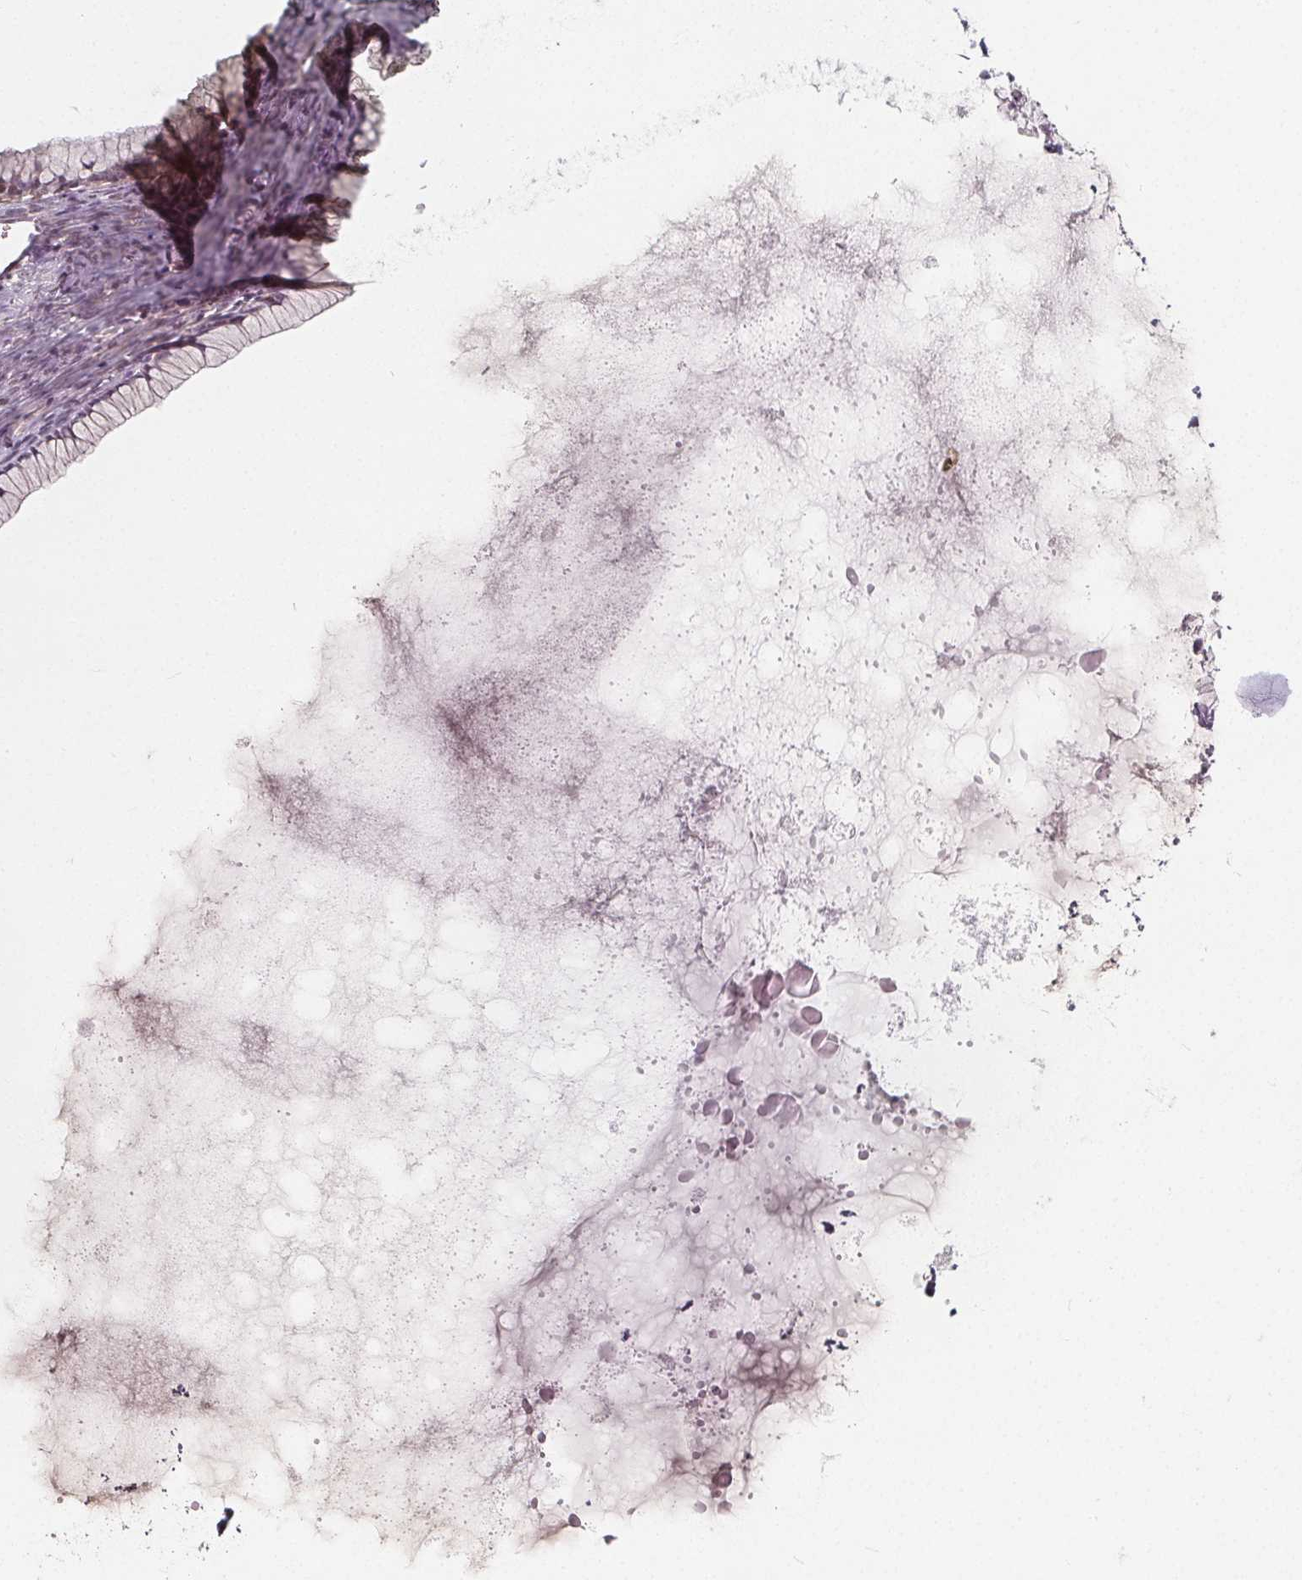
{"staining": {"intensity": "weak", "quantity": ">75%", "location": "cytoplasmic/membranous,nuclear"}, "tissue": "ovarian cancer", "cell_type": "Tumor cells", "image_type": "cancer", "snomed": [{"axis": "morphology", "description": "Cystadenocarcinoma, mucinous, NOS"}, {"axis": "topography", "description": "Ovary"}], "caption": "IHC photomicrograph of neoplastic tissue: ovarian cancer (mucinous cystadenocarcinoma) stained using immunohistochemistry (IHC) reveals low levels of weak protein expression localized specifically in the cytoplasmic/membranous and nuclear of tumor cells, appearing as a cytoplasmic/membranous and nuclear brown color.", "gene": "AKT1S1", "patient": {"sex": "female", "age": 41}}